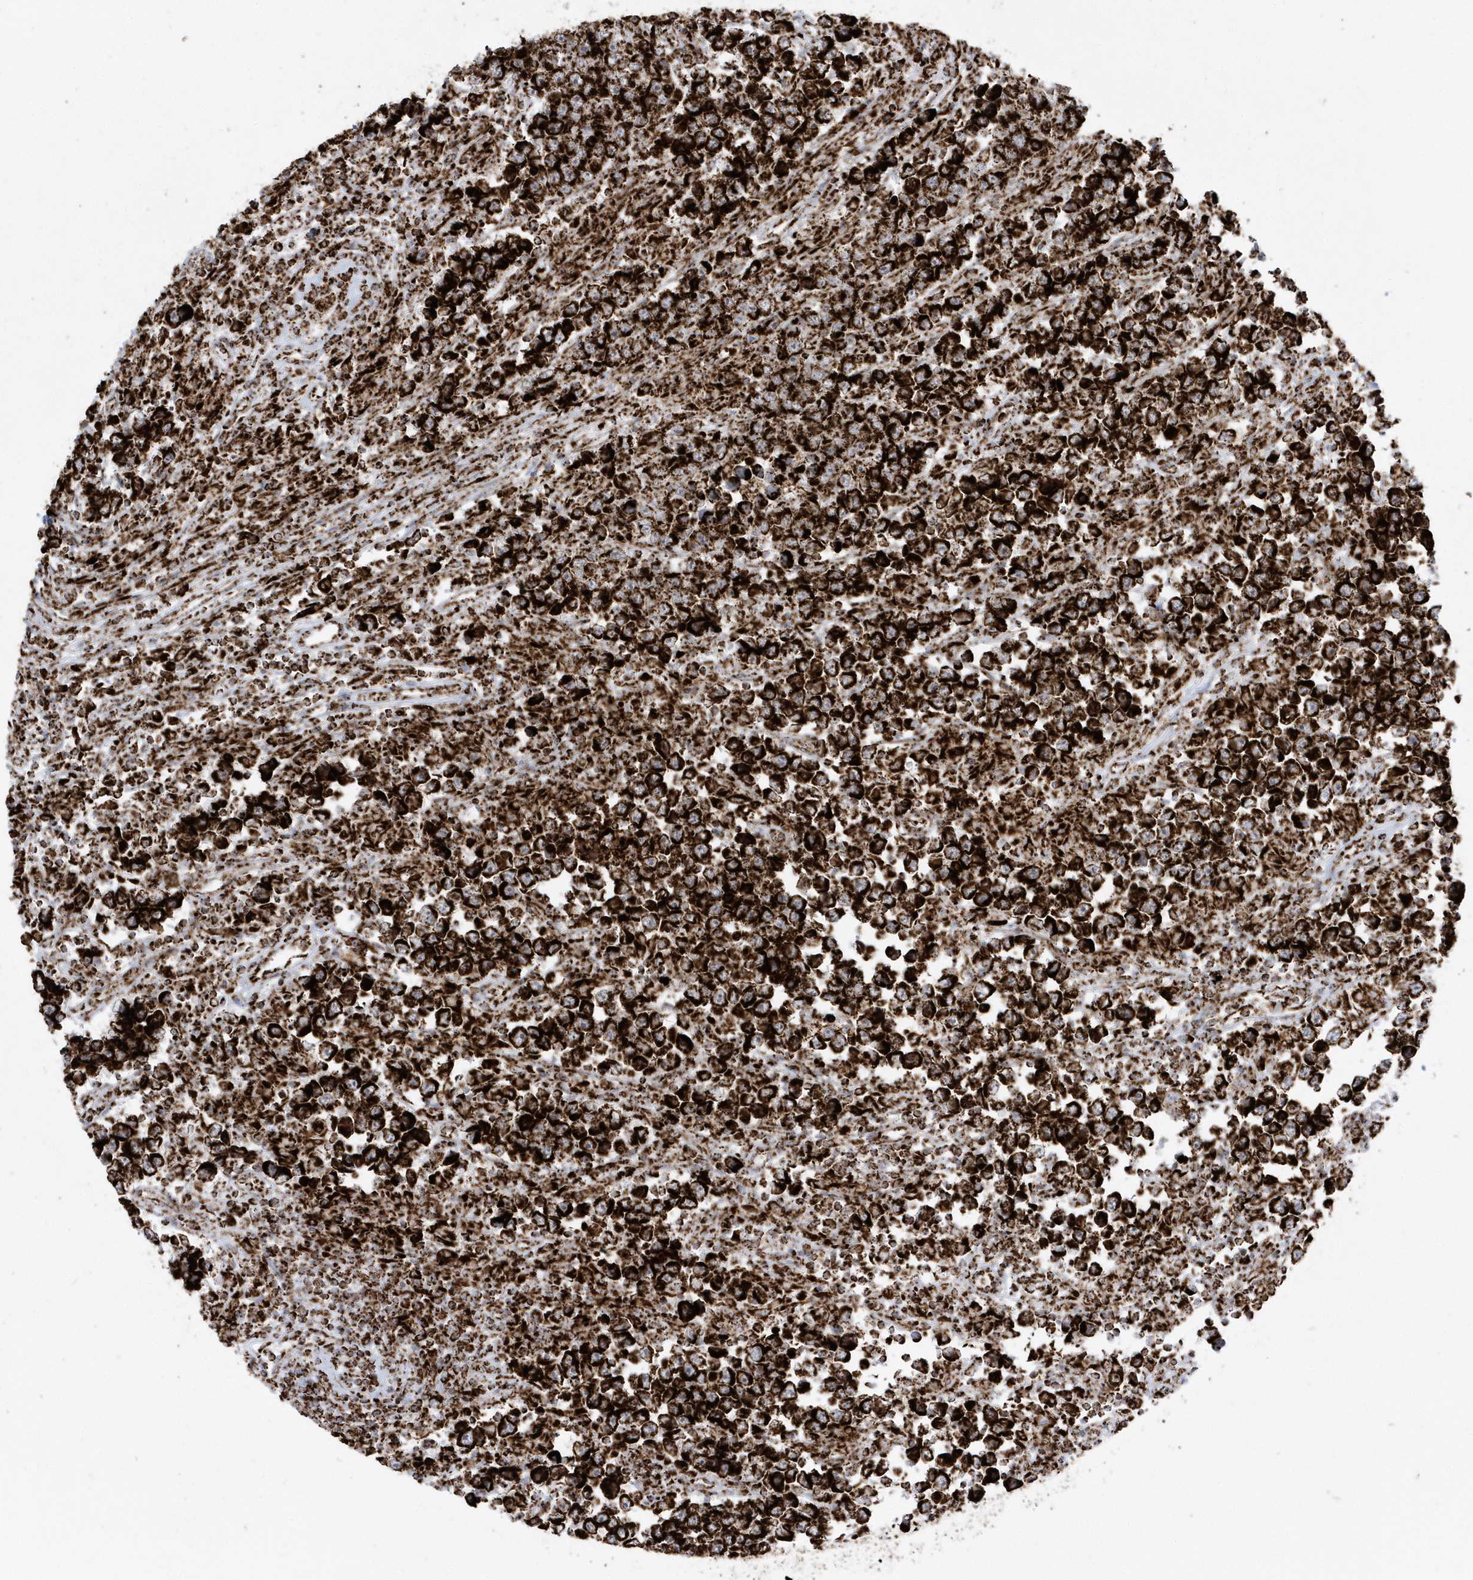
{"staining": {"intensity": "strong", "quantity": ">75%", "location": "cytoplasmic/membranous"}, "tissue": "testis cancer", "cell_type": "Tumor cells", "image_type": "cancer", "snomed": [{"axis": "morphology", "description": "Normal tissue, NOS"}, {"axis": "morphology", "description": "Urothelial carcinoma, High grade"}, {"axis": "morphology", "description": "Seminoma, NOS"}, {"axis": "morphology", "description": "Carcinoma, Embryonal, NOS"}, {"axis": "topography", "description": "Urinary bladder"}, {"axis": "topography", "description": "Testis"}], "caption": "Urothelial carcinoma (high-grade) (testis) stained with immunohistochemistry (IHC) exhibits strong cytoplasmic/membranous positivity in about >75% of tumor cells.", "gene": "CRY2", "patient": {"sex": "male", "age": 41}}